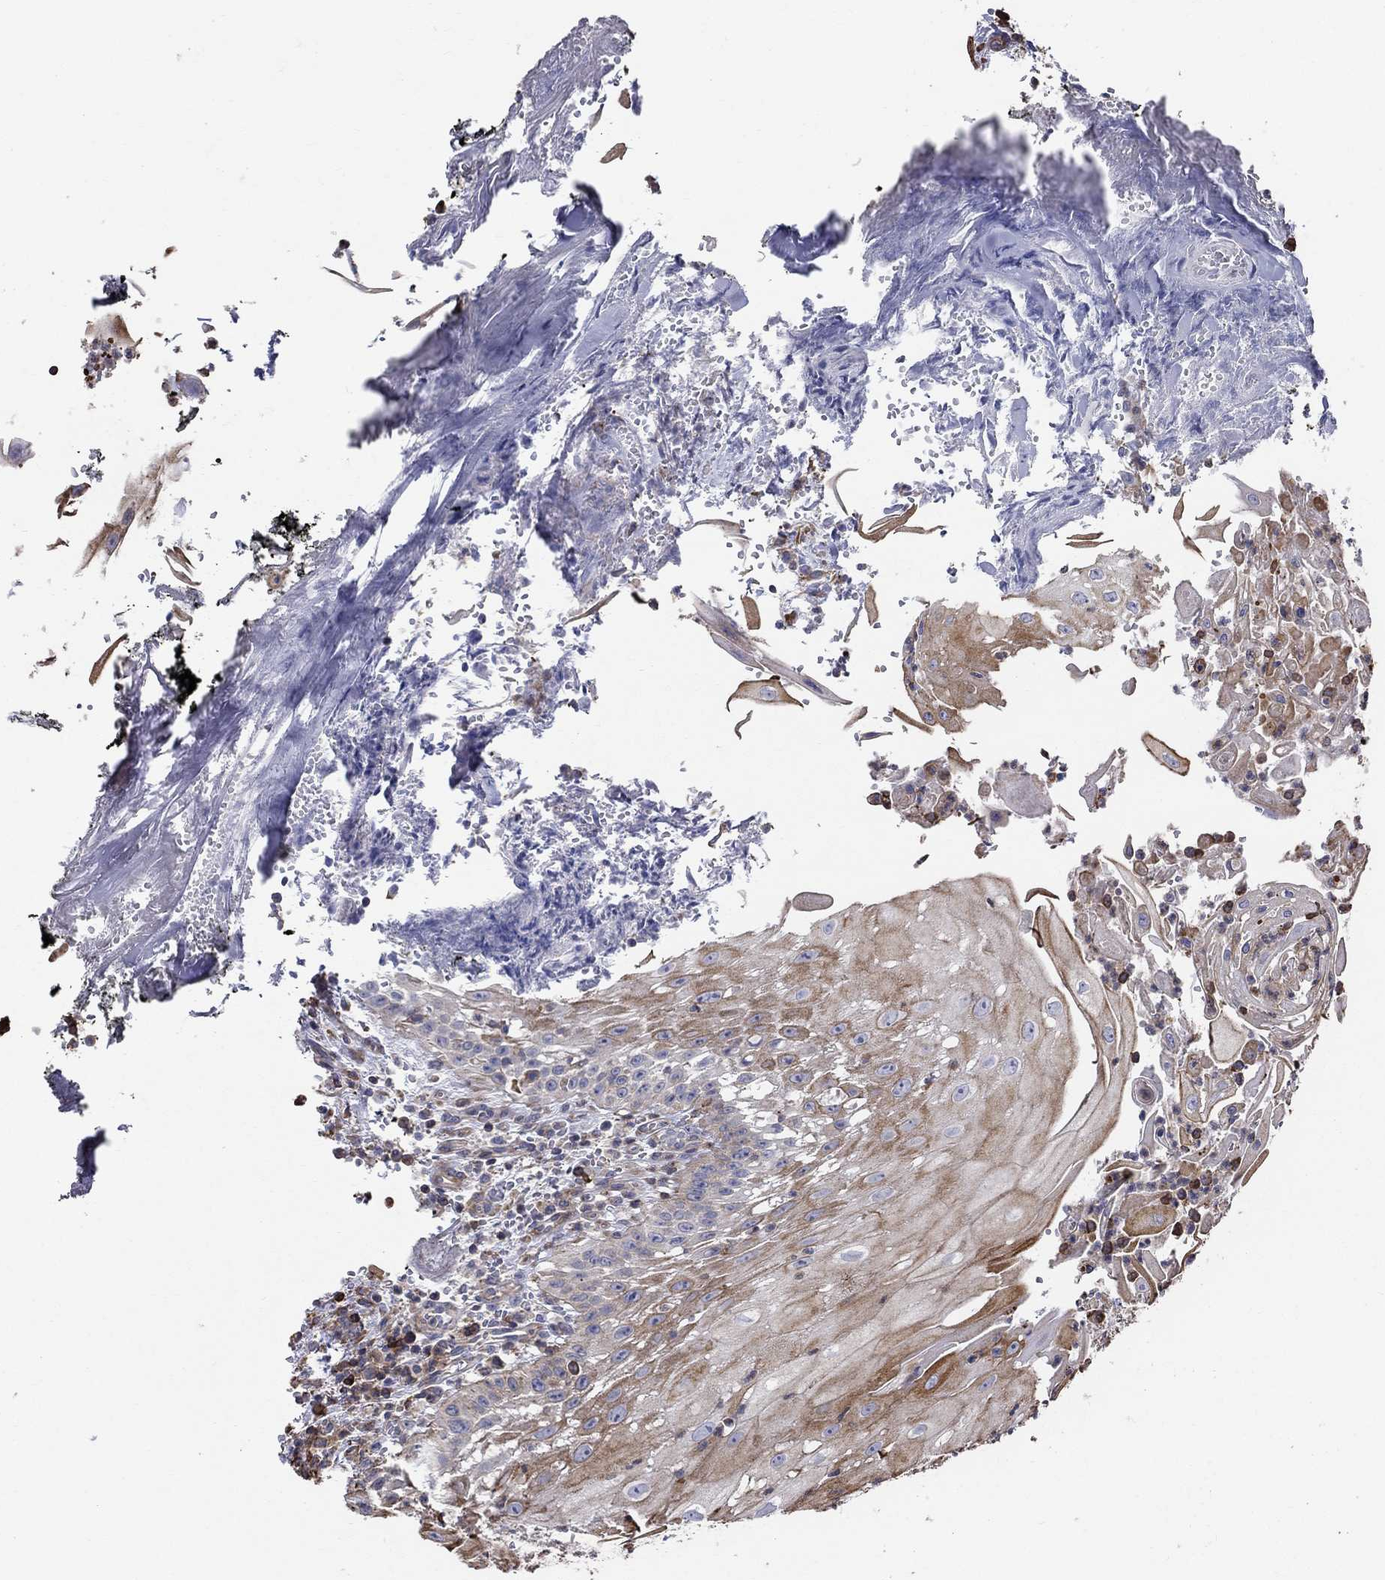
{"staining": {"intensity": "moderate", "quantity": "25%-75%", "location": "cytoplasmic/membranous"}, "tissue": "head and neck cancer", "cell_type": "Tumor cells", "image_type": "cancer", "snomed": [{"axis": "morphology", "description": "Squamous cell carcinoma, NOS"}, {"axis": "topography", "description": "Oral tissue"}, {"axis": "topography", "description": "Head-Neck"}], "caption": "Brown immunohistochemical staining in human head and neck cancer displays moderate cytoplasmic/membranous positivity in about 25%-75% of tumor cells.", "gene": "NPHP1", "patient": {"sex": "male", "age": 58}}